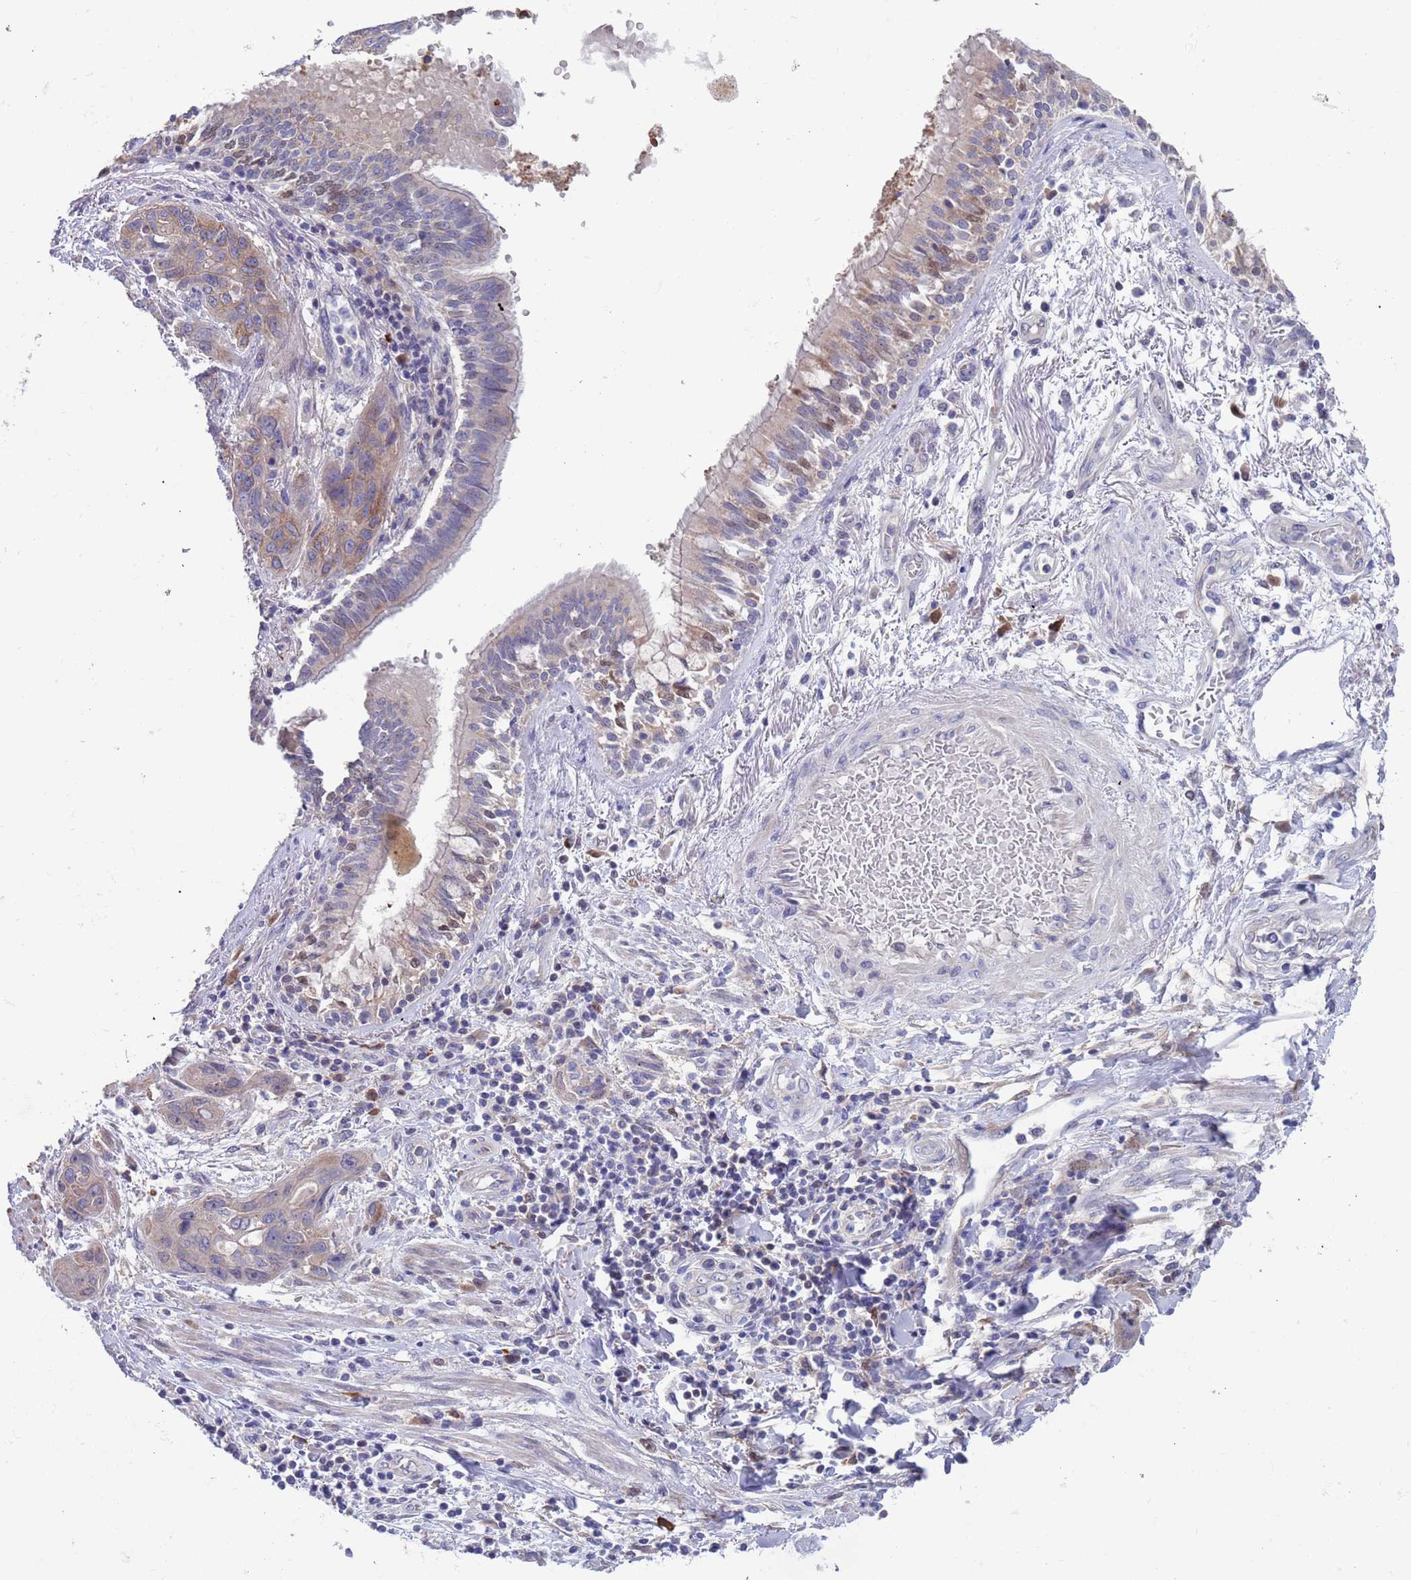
{"staining": {"intensity": "weak", "quantity": "25%-75%", "location": "cytoplasmic/membranous"}, "tissue": "lung cancer", "cell_type": "Tumor cells", "image_type": "cancer", "snomed": [{"axis": "morphology", "description": "Squamous cell carcinoma, NOS"}, {"axis": "topography", "description": "Lung"}], "caption": "DAB (3,3'-diaminobenzidine) immunohistochemical staining of human lung squamous cell carcinoma displays weak cytoplasmic/membranous protein positivity in about 25%-75% of tumor cells.", "gene": "KLHL29", "patient": {"sex": "female", "age": 70}}